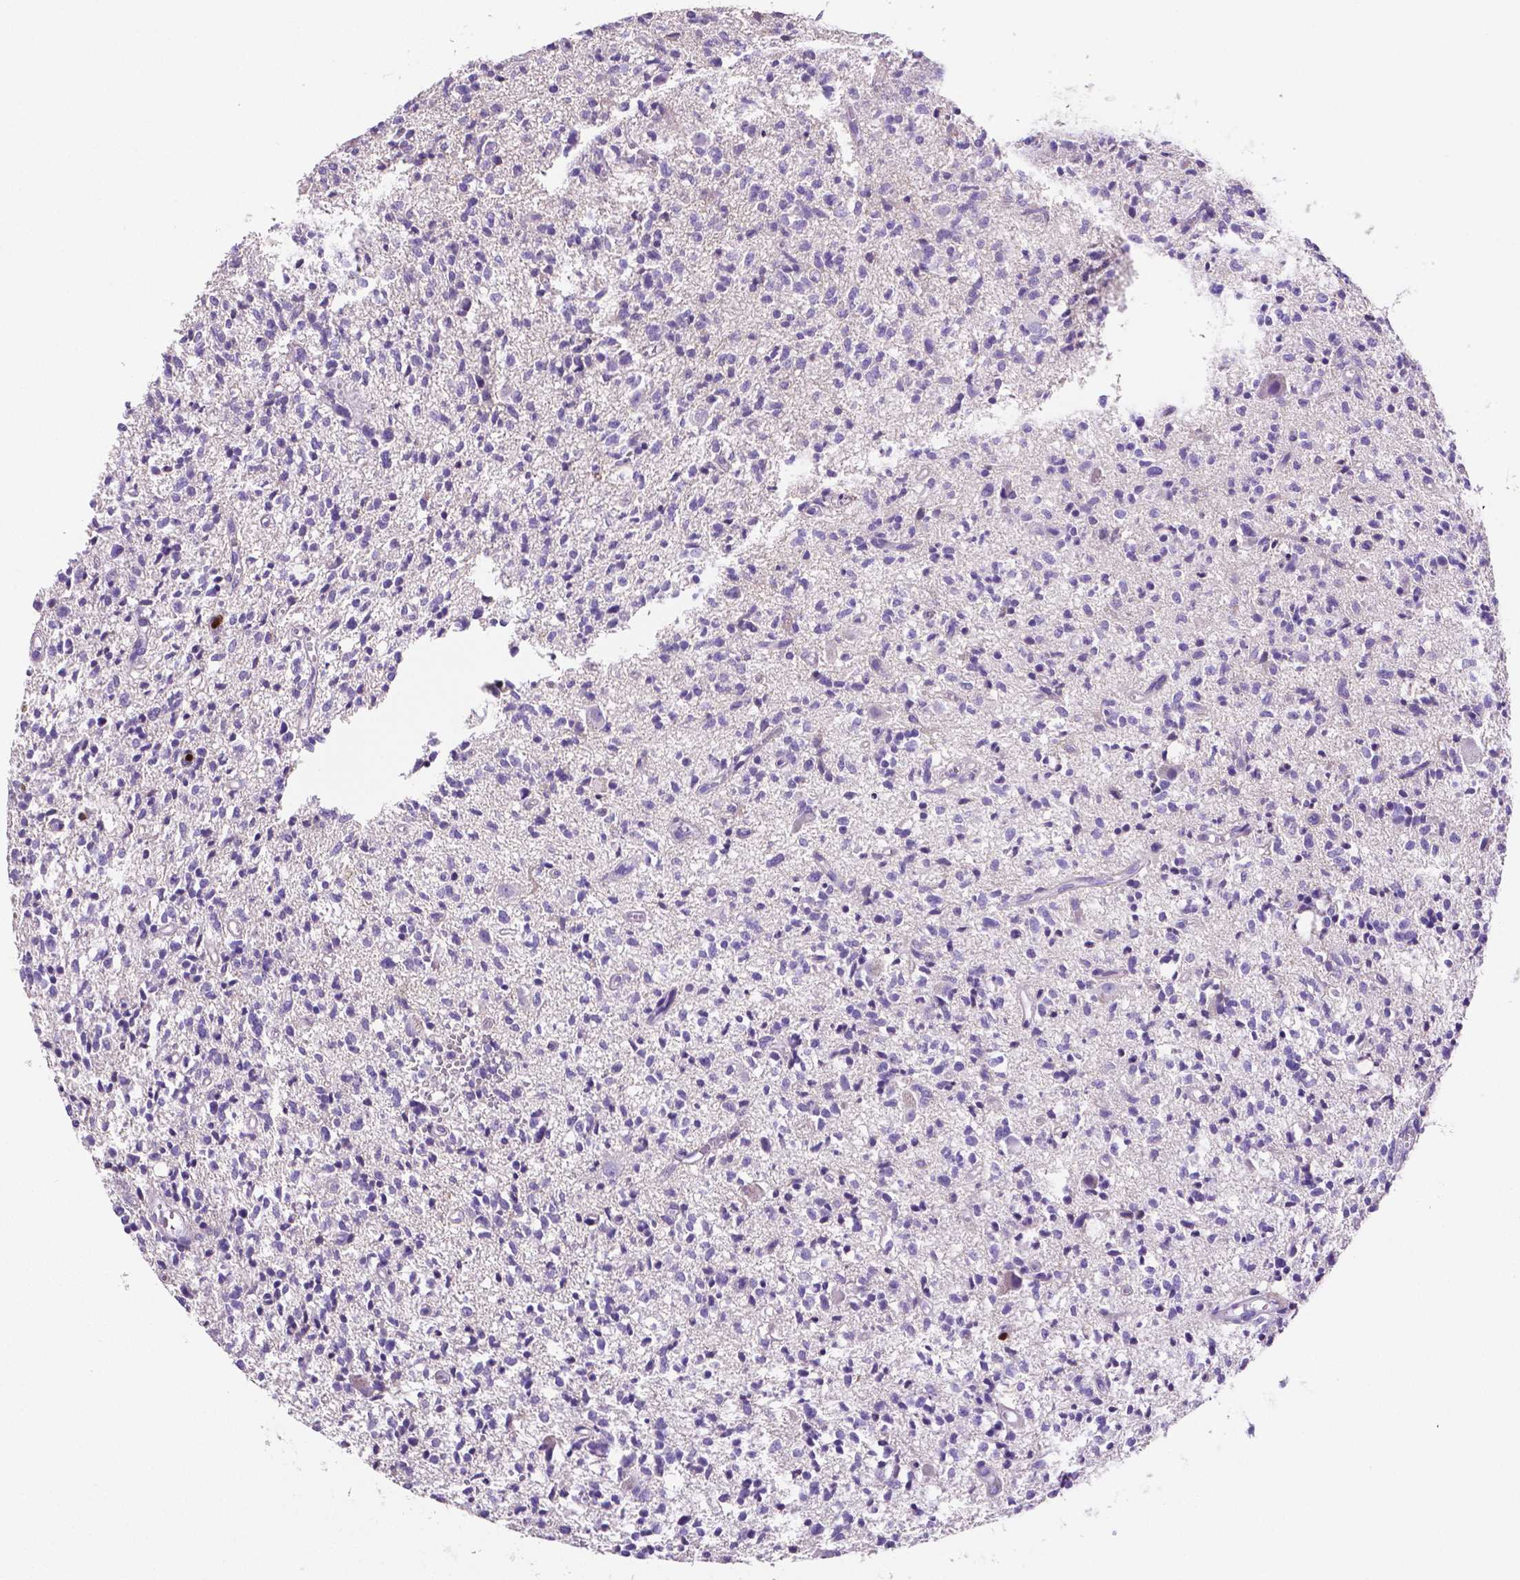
{"staining": {"intensity": "negative", "quantity": "none", "location": "none"}, "tissue": "glioma", "cell_type": "Tumor cells", "image_type": "cancer", "snomed": [{"axis": "morphology", "description": "Glioma, malignant, Low grade"}, {"axis": "topography", "description": "Brain"}], "caption": "High magnification brightfield microscopy of glioma stained with DAB (3,3'-diaminobenzidine) (brown) and counterstained with hematoxylin (blue): tumor cells show no significant expression.", "gene": "MMP9", "patient": {"sex": "male", "age": 64}}